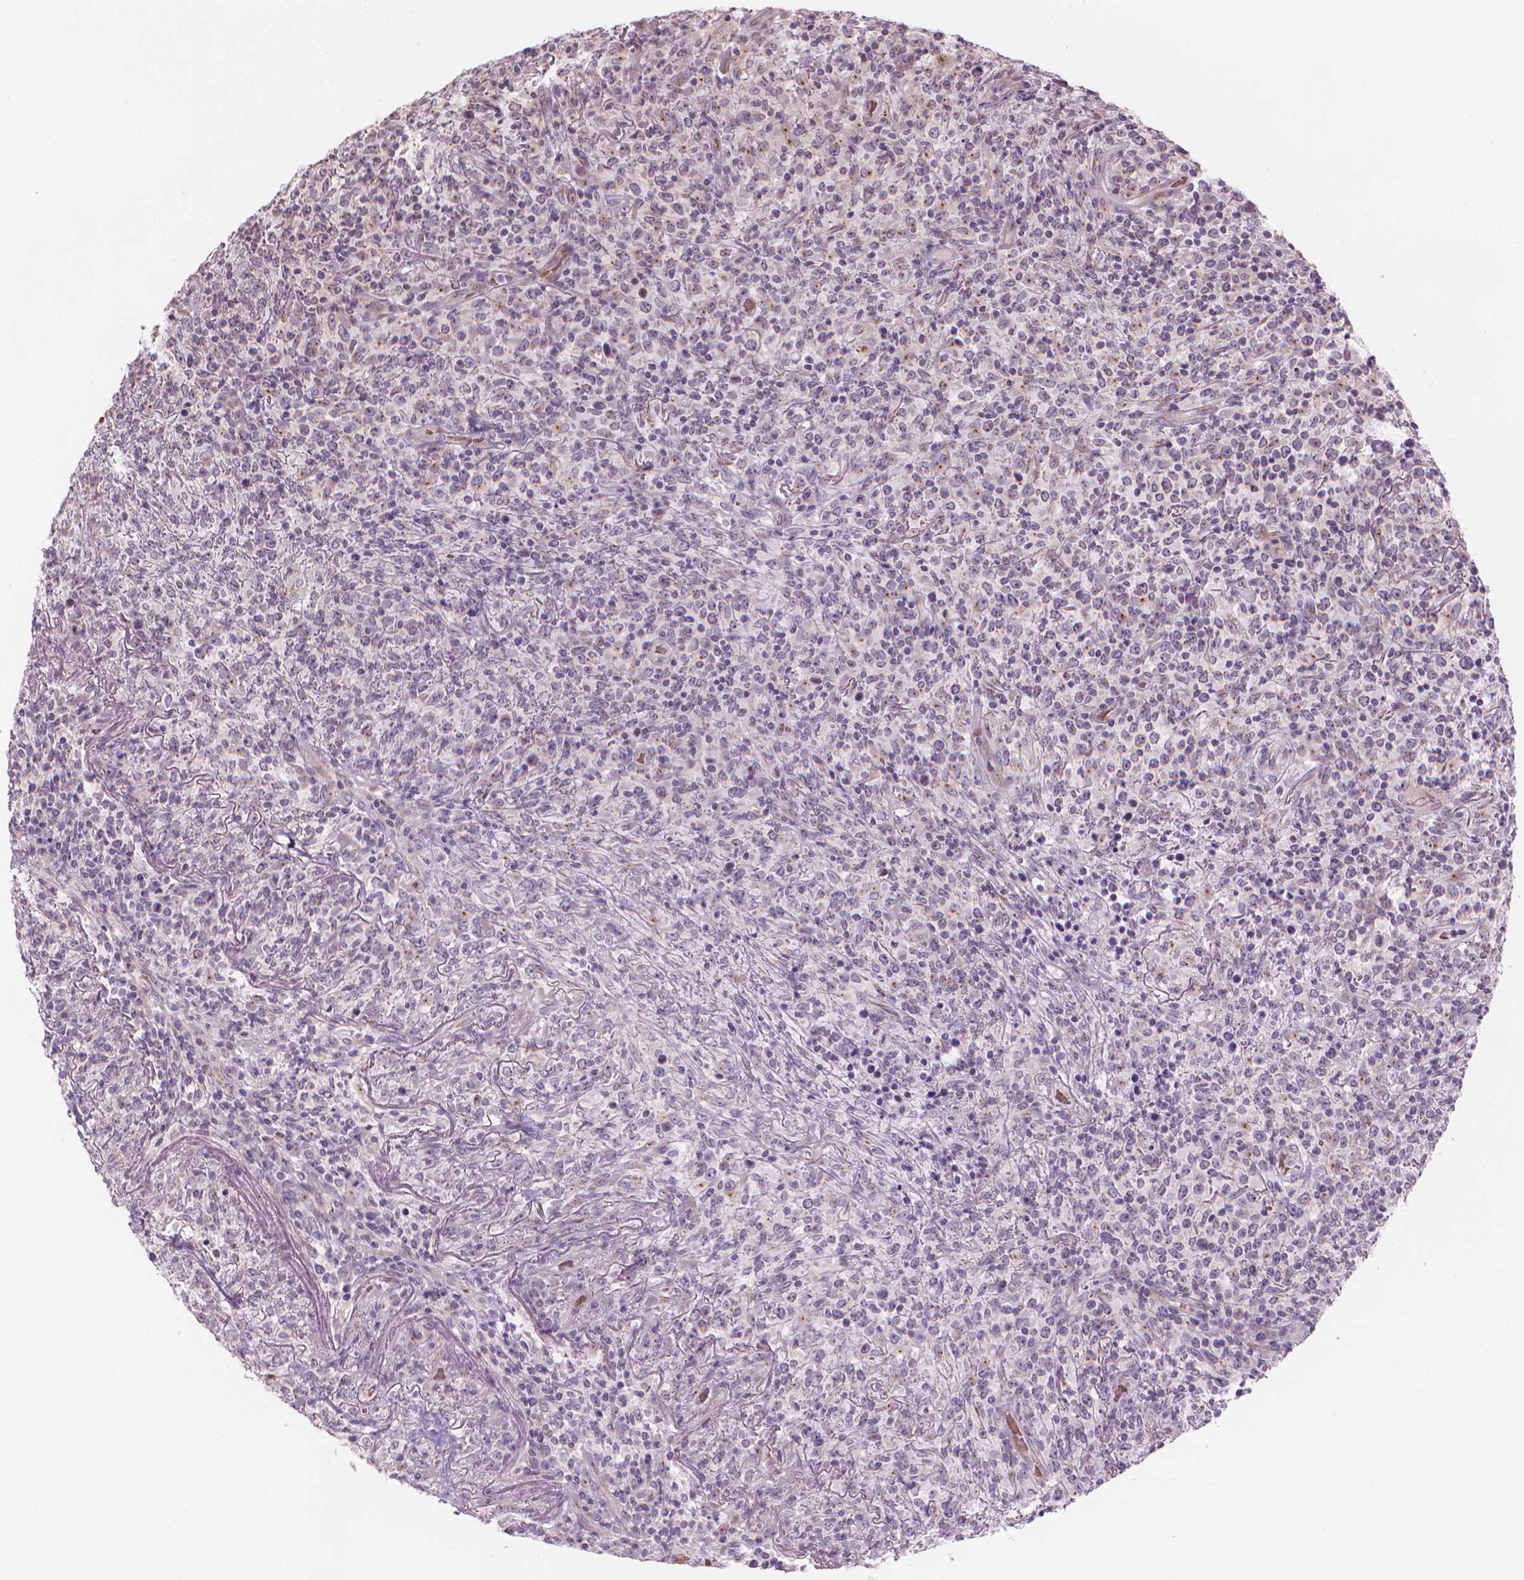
{"staining": {"intensity": "negative", "quantity": "none", "location": "none"}, "tissue": "lymphoma", "cell_type": "Tumor cells", "image_type": "cancer", "snomed": [{"axis": "morphology", "description": "Malignant lymphoma, non-Hodgkin's type, High grade"}, {"axis": "topography", "description": "Lung"}], "caption": "High power microscopy image of an immunohistochemistry histopathology image of high-grade malignant lymphoma, non-Hodgkin's type, revealing no significant positivity in tumor cells.", "gene": "IFFO1", "patient": {"sex": "male", "age": 79}}